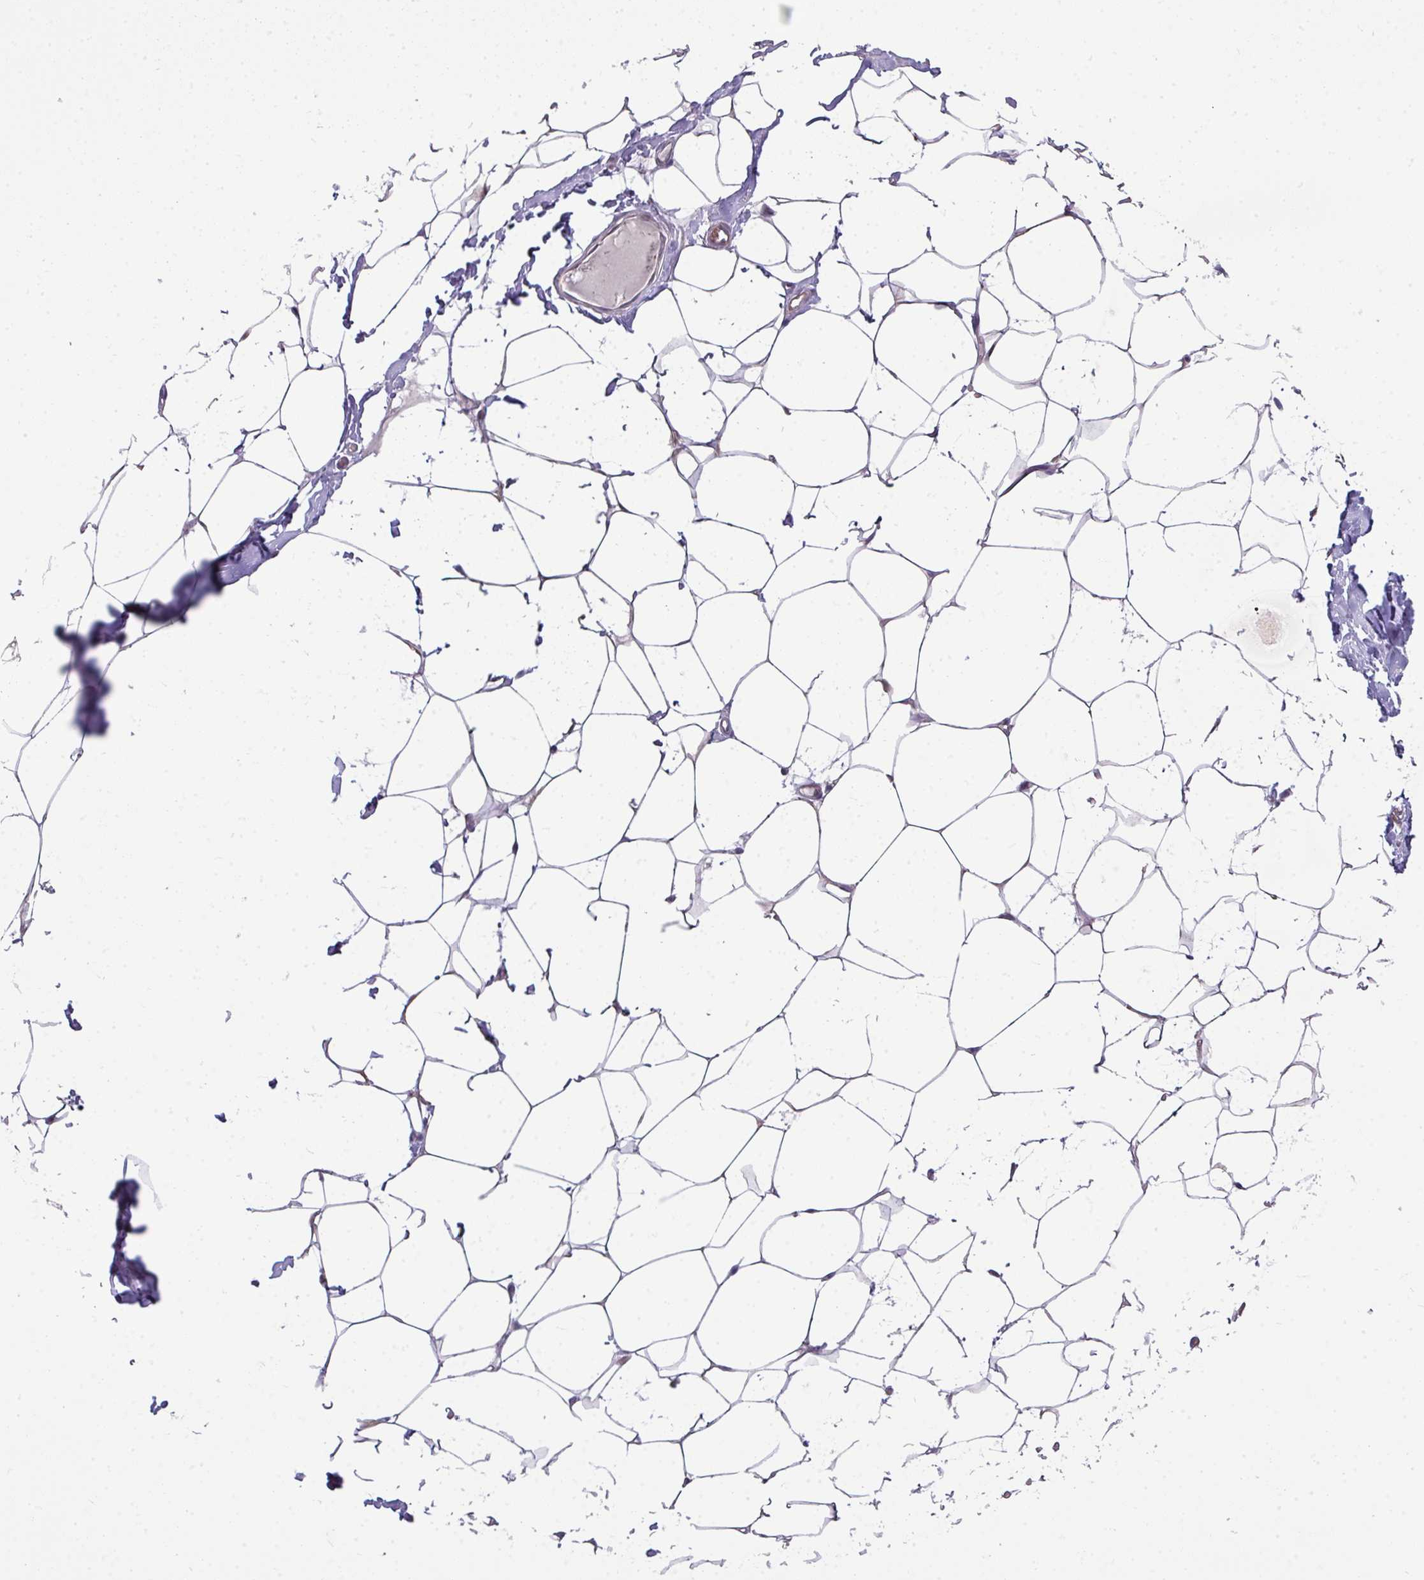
{"staining": {"intensity": "negative", "quantity": "none", "location": "none"}, "tissue": "breast", "cell_type": "Adipocytes", "image_type": "normal", "snomed": [{"axis": "morphology", "description": "Normal tissue, NOS"}, {"axis": "topography", "description": "Breast"}], "caption": "IHC photomicrograph of unremarkable breast stained for a protein (brown), which shows no positivity in adipocytes.", "gene": "STAT5A", "patient": {"sex": "female", "age": 27}}